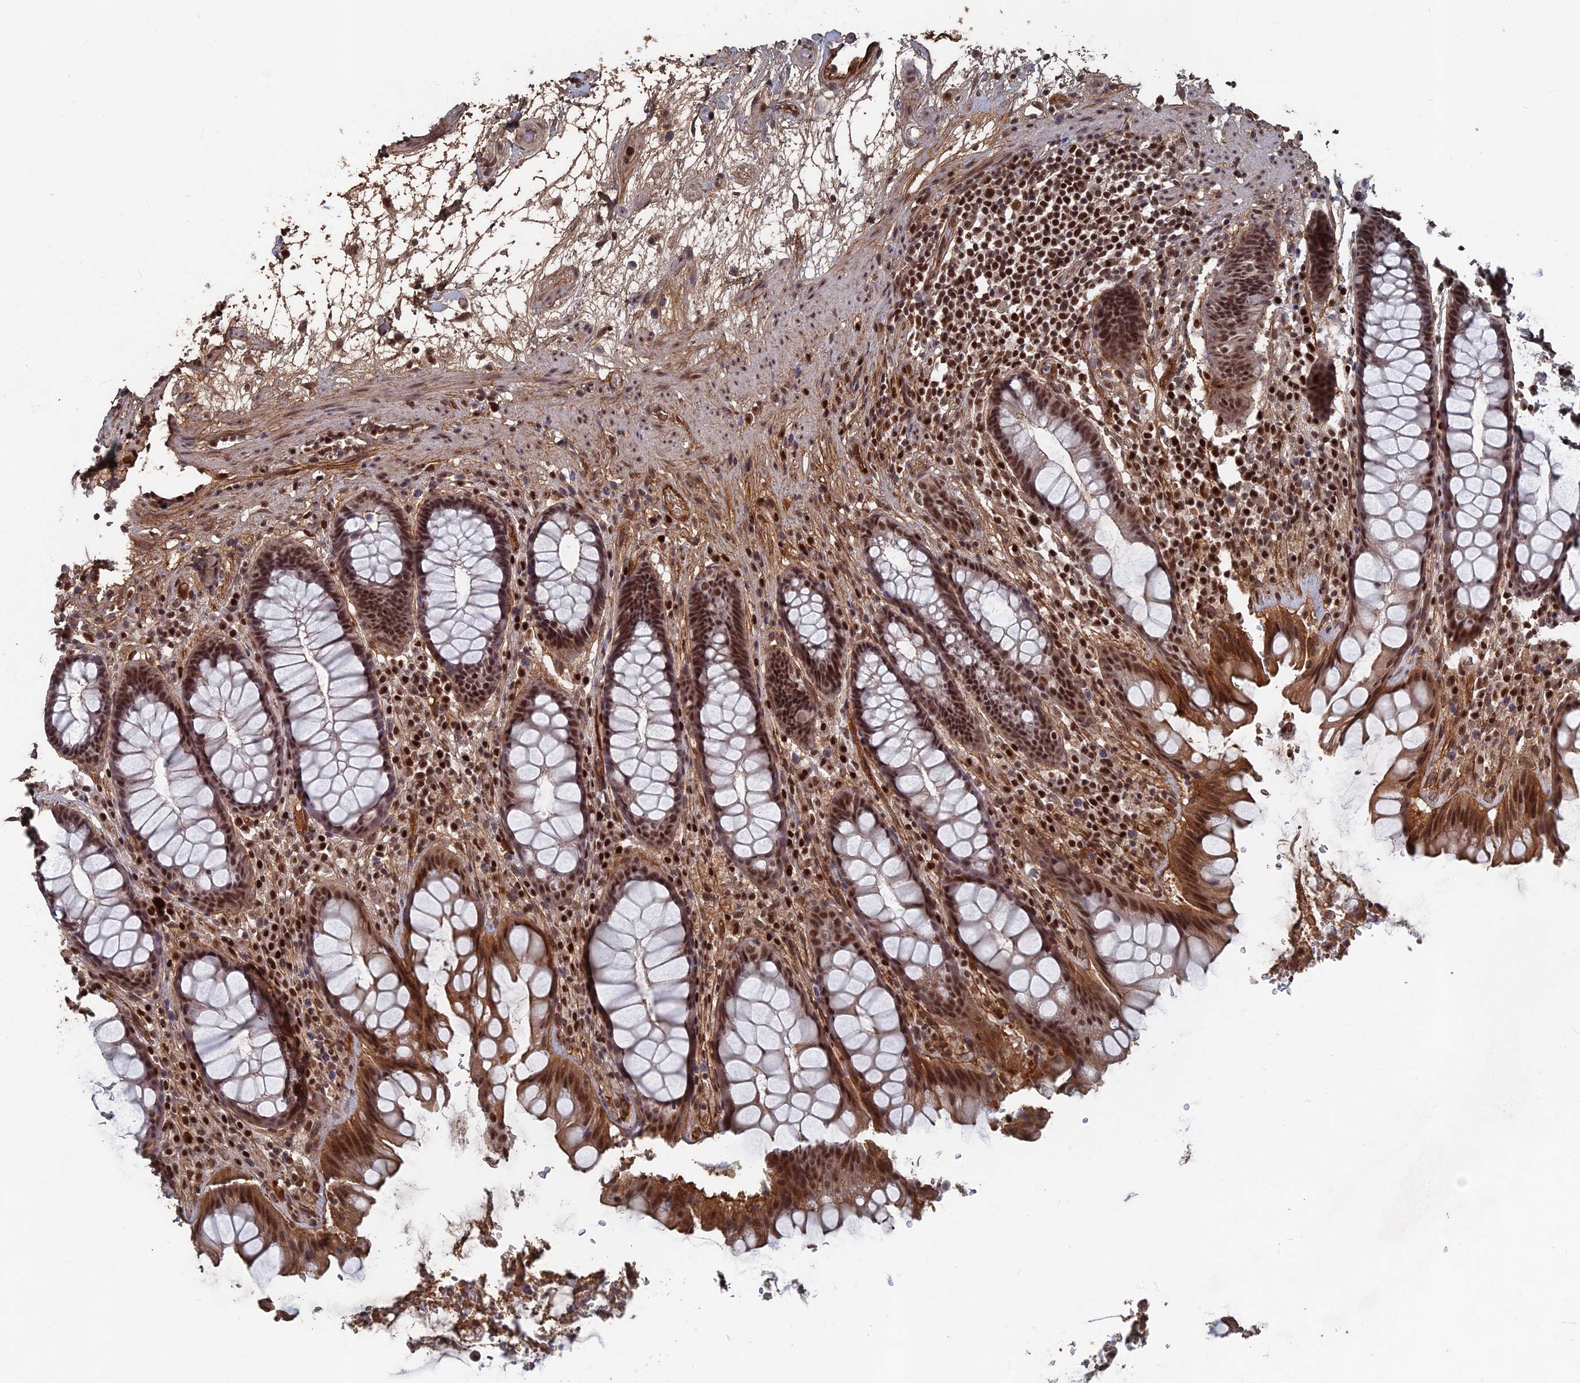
{"staining": {"intensity": "strong", "quantity": ">75%", "location": "cytoplasmic/membranous,nuclear"}, "tissue": "rectum", "cell_type": "Glandular cells", "image_type": "normal", "snomed": [{"axis": "morphology", "description": "Normal tissue, NOS"}, {"axis": "topography", "description": "Rectum"}], "caption": "Strong cytoplasmic/membranous,nuclear protein expression is identified in approximately >75% of glandular cells in rectum. (DAB IHC with brightfield microscopy, high magnification).", "gene": "SH3D21", "patient": {"sex": "male", "age": 64}}